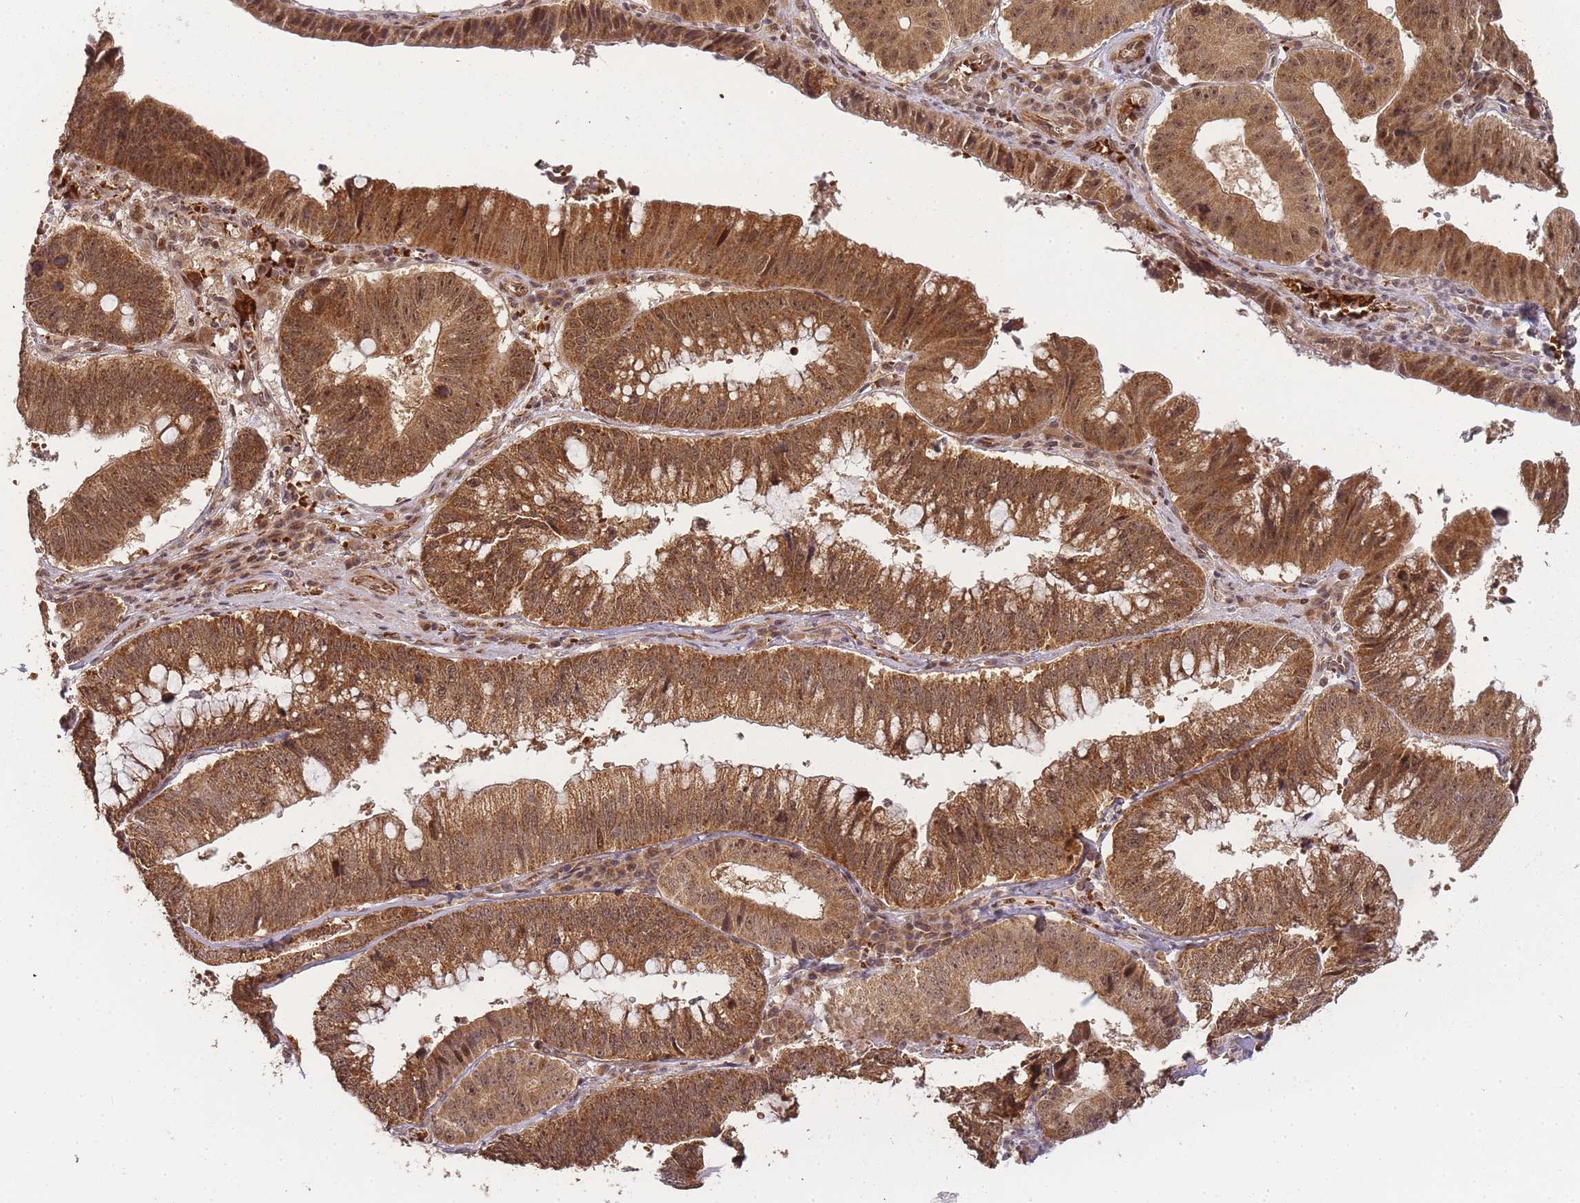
{"staining": {"intensity": "moderate", "quantity": ">75%", "location": "cytoplasmic/membranous,nuclear"}, "tissue": "stomach cancer", "cell_type": "Tumor cells", "image_type": "cancer", "snomed": [{"axis": "morphology", "description": "Adenocarcinoma, NOS"}, {"axis": "topography", "description": "Stomach"}], "caption": "IHC image of neoplastic tissue: human stomach cancer (adenocarcinoma) stained using IHC exhibits medium levels of moderate protein expression localized specifically in the cytoplasmic/membranous and nuclear of tumor cells, appearing as a cytoplasmic/membranous and nuclear brown color.", "gene": "ZNF497", "patient": {"sex": "male", "age": 59}}